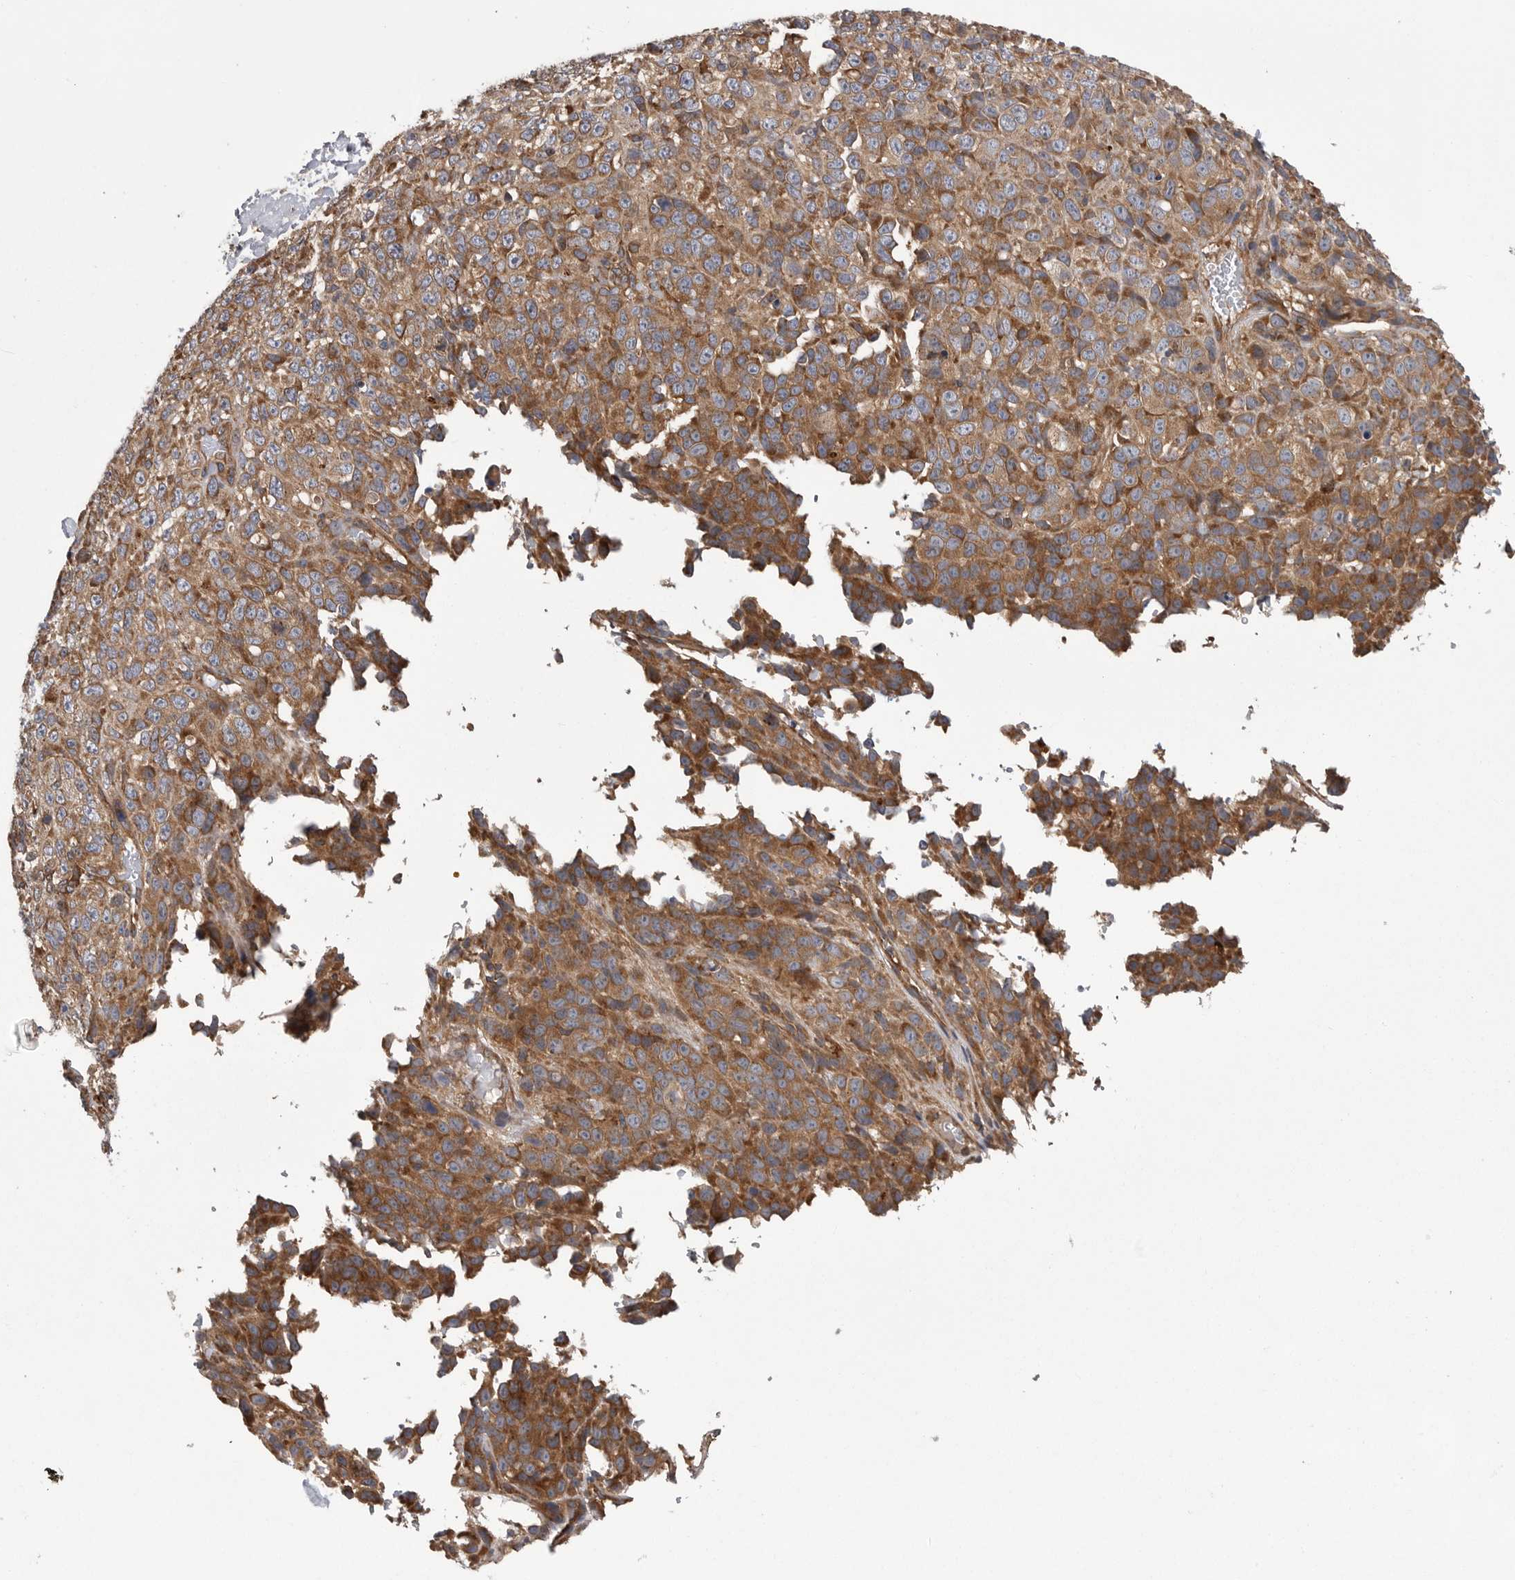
{"staining": {"intensity": "moderate", "quantity": ">75%", "location": "cytoplasmic/membranous"}, "tissue": "melanoma", "cell_type": "Tumor cells", "image_type": "cancer", "snomed": [{"axis": "morphology", "description": "Malignant melanoma, Metastatic site"}, {"axis": "topography", "description": "Skin"}], "caption": "Protein positivity by immunohistochemistry displays moderate cytoplasmic/membranous expression in approximately >75% of tumor cells in melanoma.", "gene": "OXR1", "patient": {"sex": "female", "age": 72}}